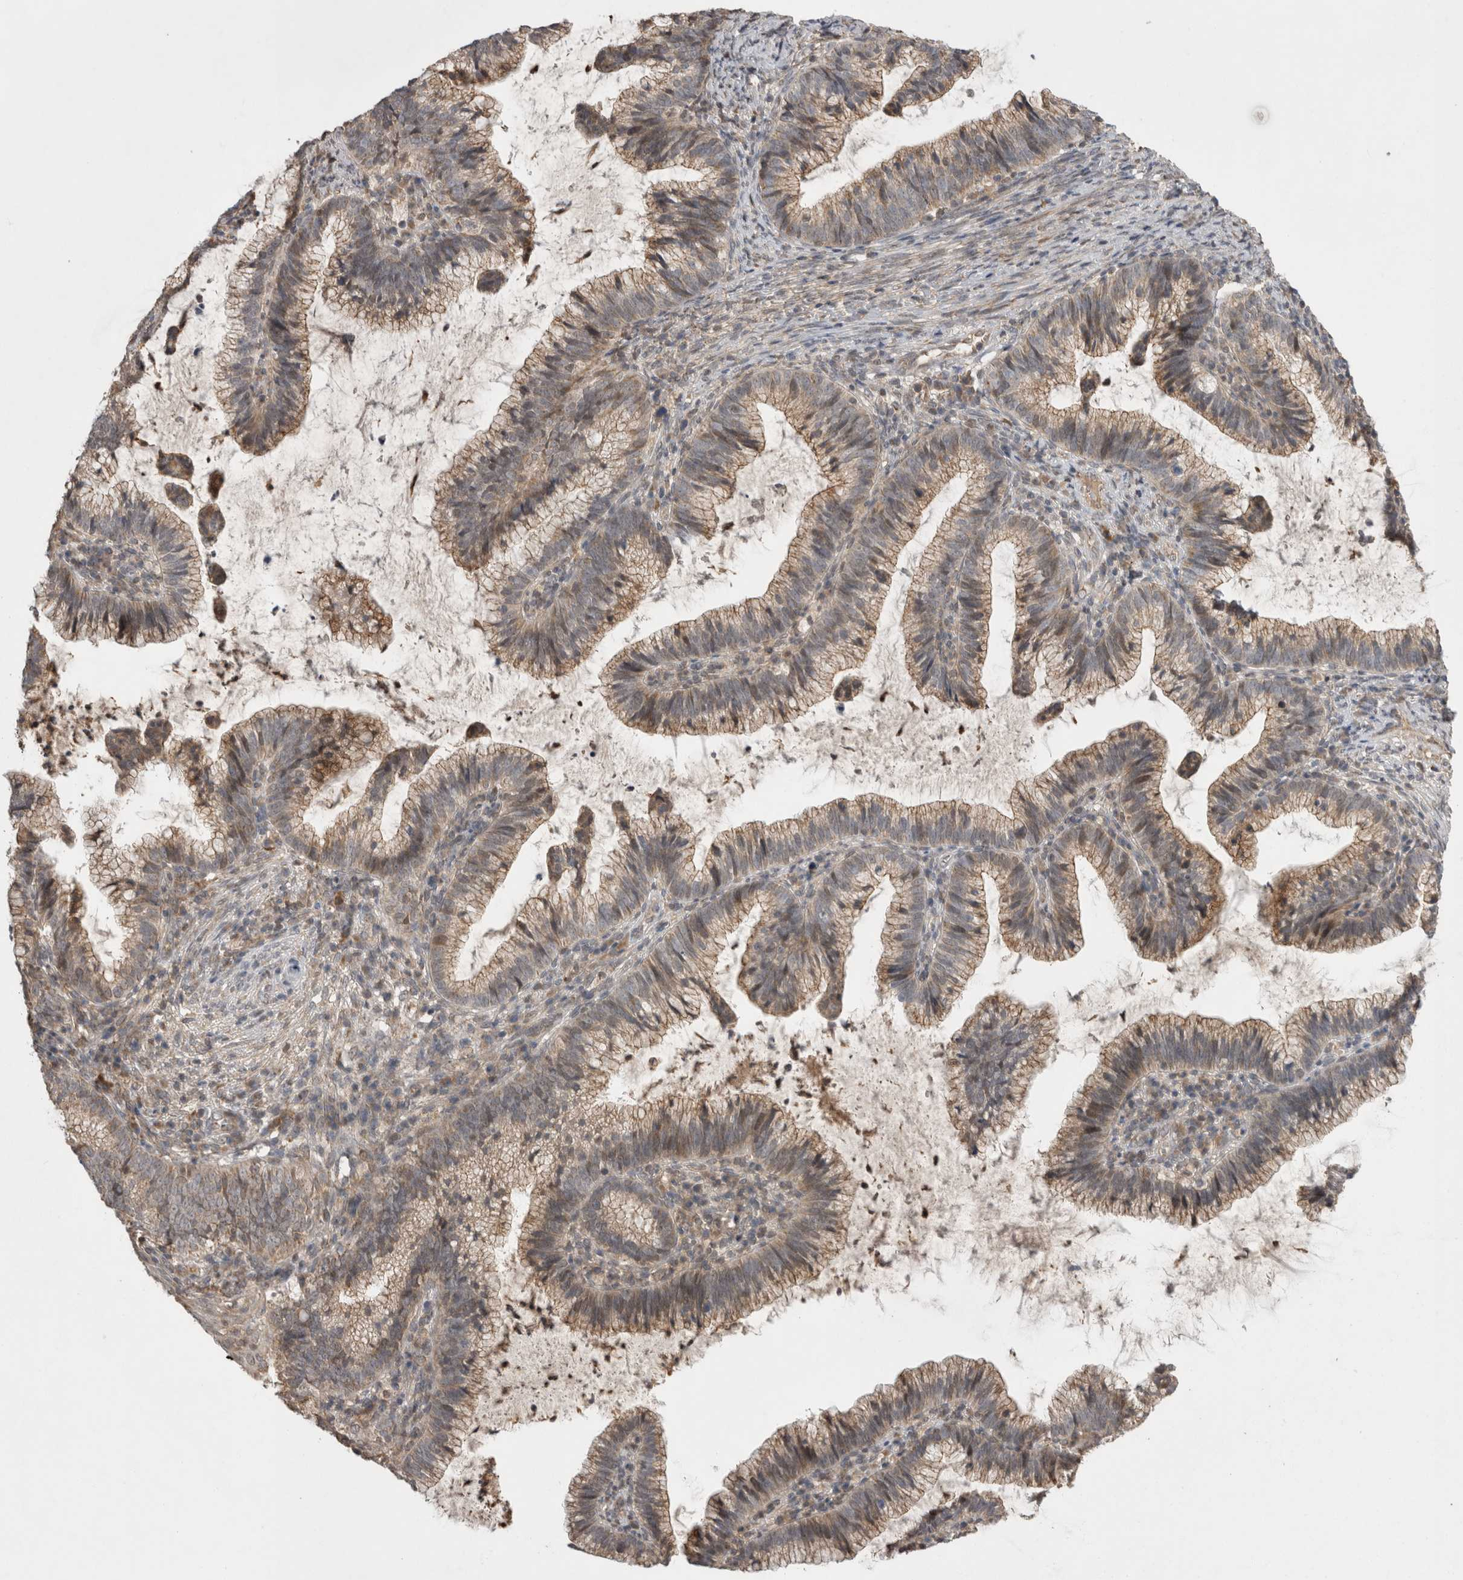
{"staining": {"intensity": "moderate", "quantity": ">75%", "location": "cytoplasmic/membranous"}, "tissue": "cervical cancer", "cell_type": "Tumor cells", "image_type": "cancer", "snomed": [{"axis": "morphology", "description": "Adenocarcinoma, NOS"}, {"axis": "topography", "description": "Cervix"}], "caption": "Immunohistochemical staining of cervical adenocarcinoma reveals medium levels of moderate cytoplasmic/membranous positivity in about >75% of tumor cells. (Brightfield microscopy of DAB IHC at high magnification).", "gene": "KCNIP1", "patient": {"sex": "female", "age": 36}}